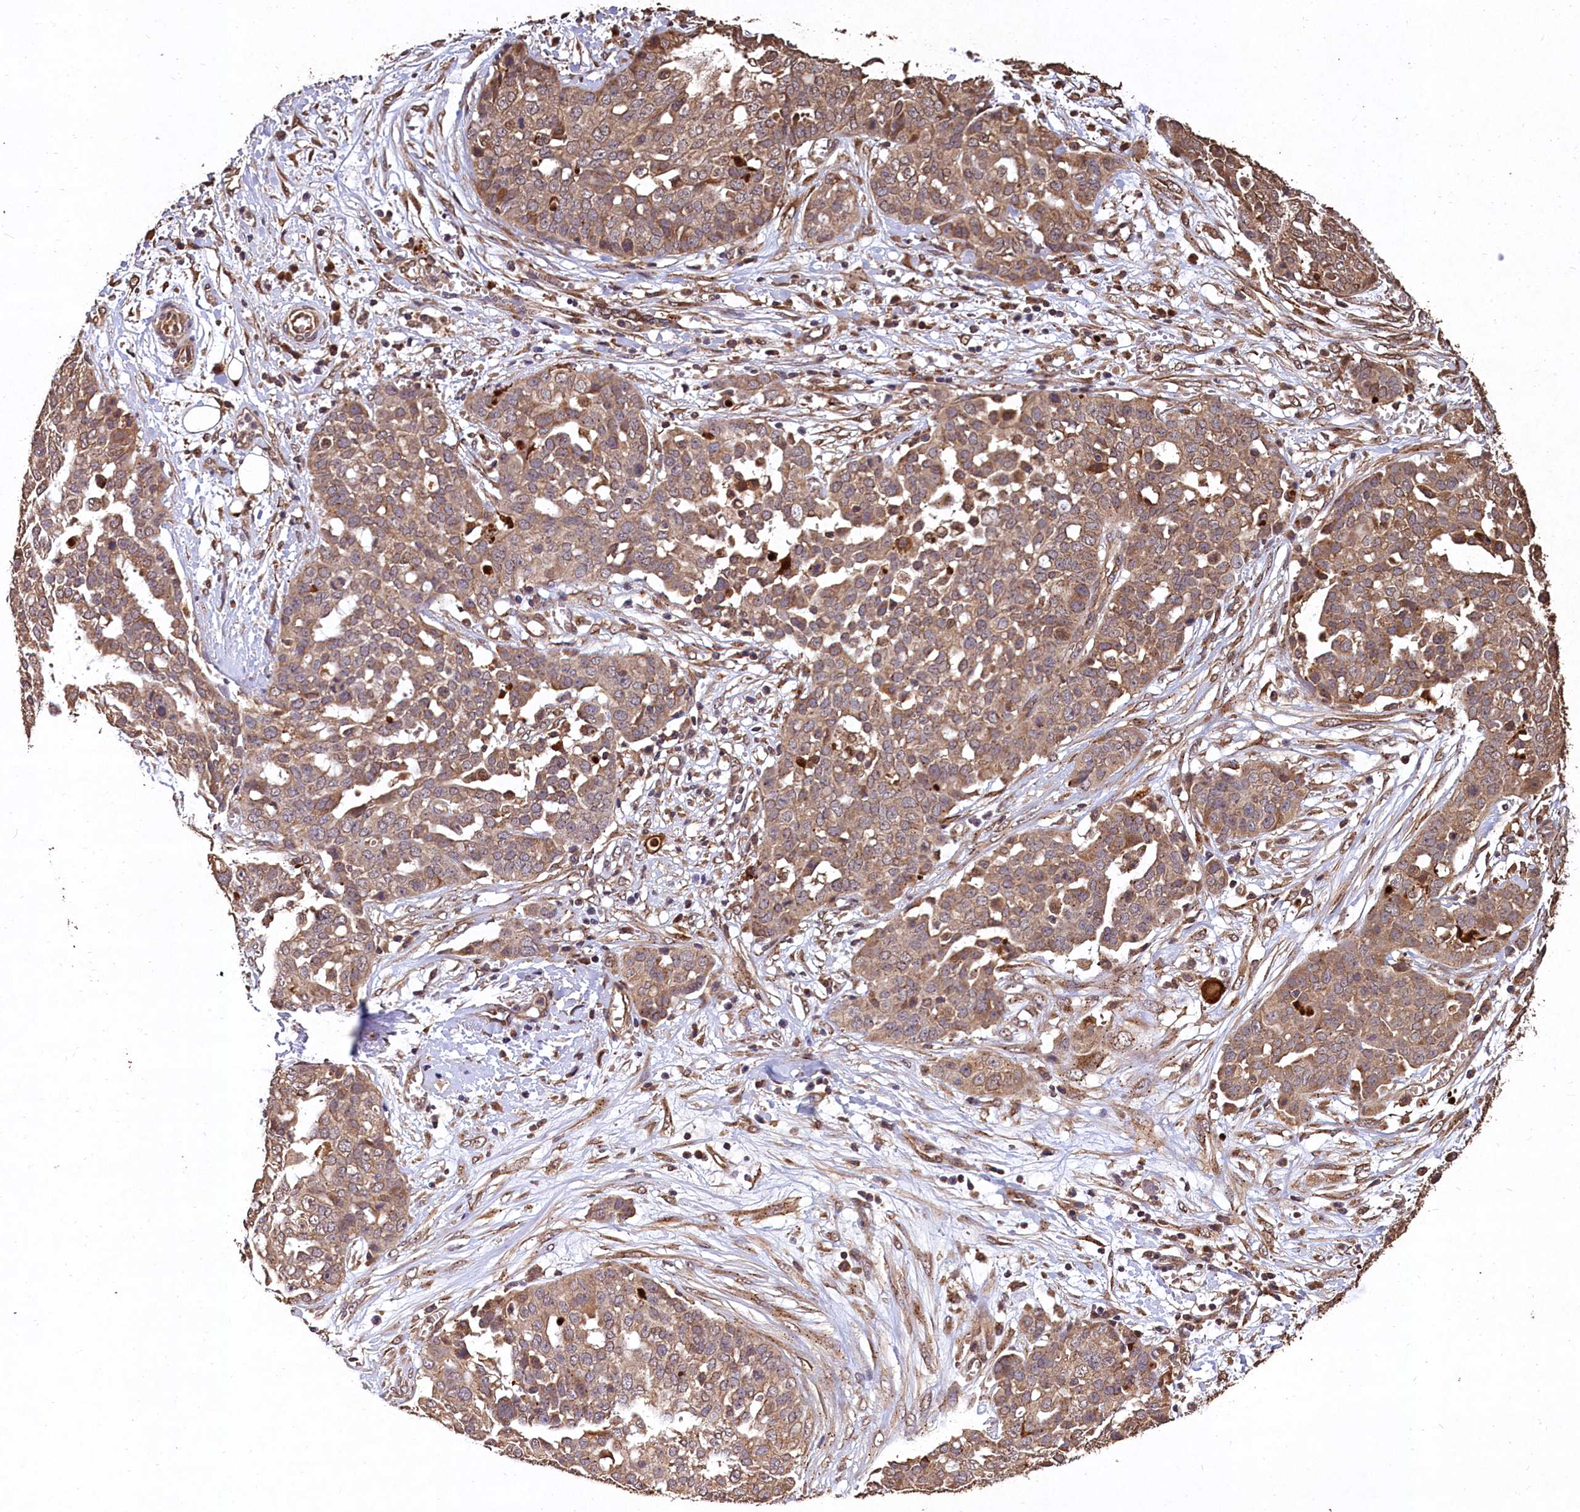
{"staining": {"intensity": "moderate", "quantity": ">75%", "location": "cytoplasmic/membranous"}, "tissue": "ovarian cancer", "cell_type": "Tumor cells", "image_type": "cancer", "snomed": [{"axis": "morphology", "description": "Cystadenocarcinoma, serous, NOS"}, {"axis": "topography", "description": "Soft tissue"}, {"axis": "topography", "description": "Ovary"}], "caption": "Immunohistochemistry (DAB) staining of ovarian cancer displays moderate cytoplasmic/membranous protein expression in about >75% of tumor cells. (DAB IHC, brown staining for protein, blue staining for nuclei).", "gene": "LSM4", "patient": {"sex": "female", "age": 57}}